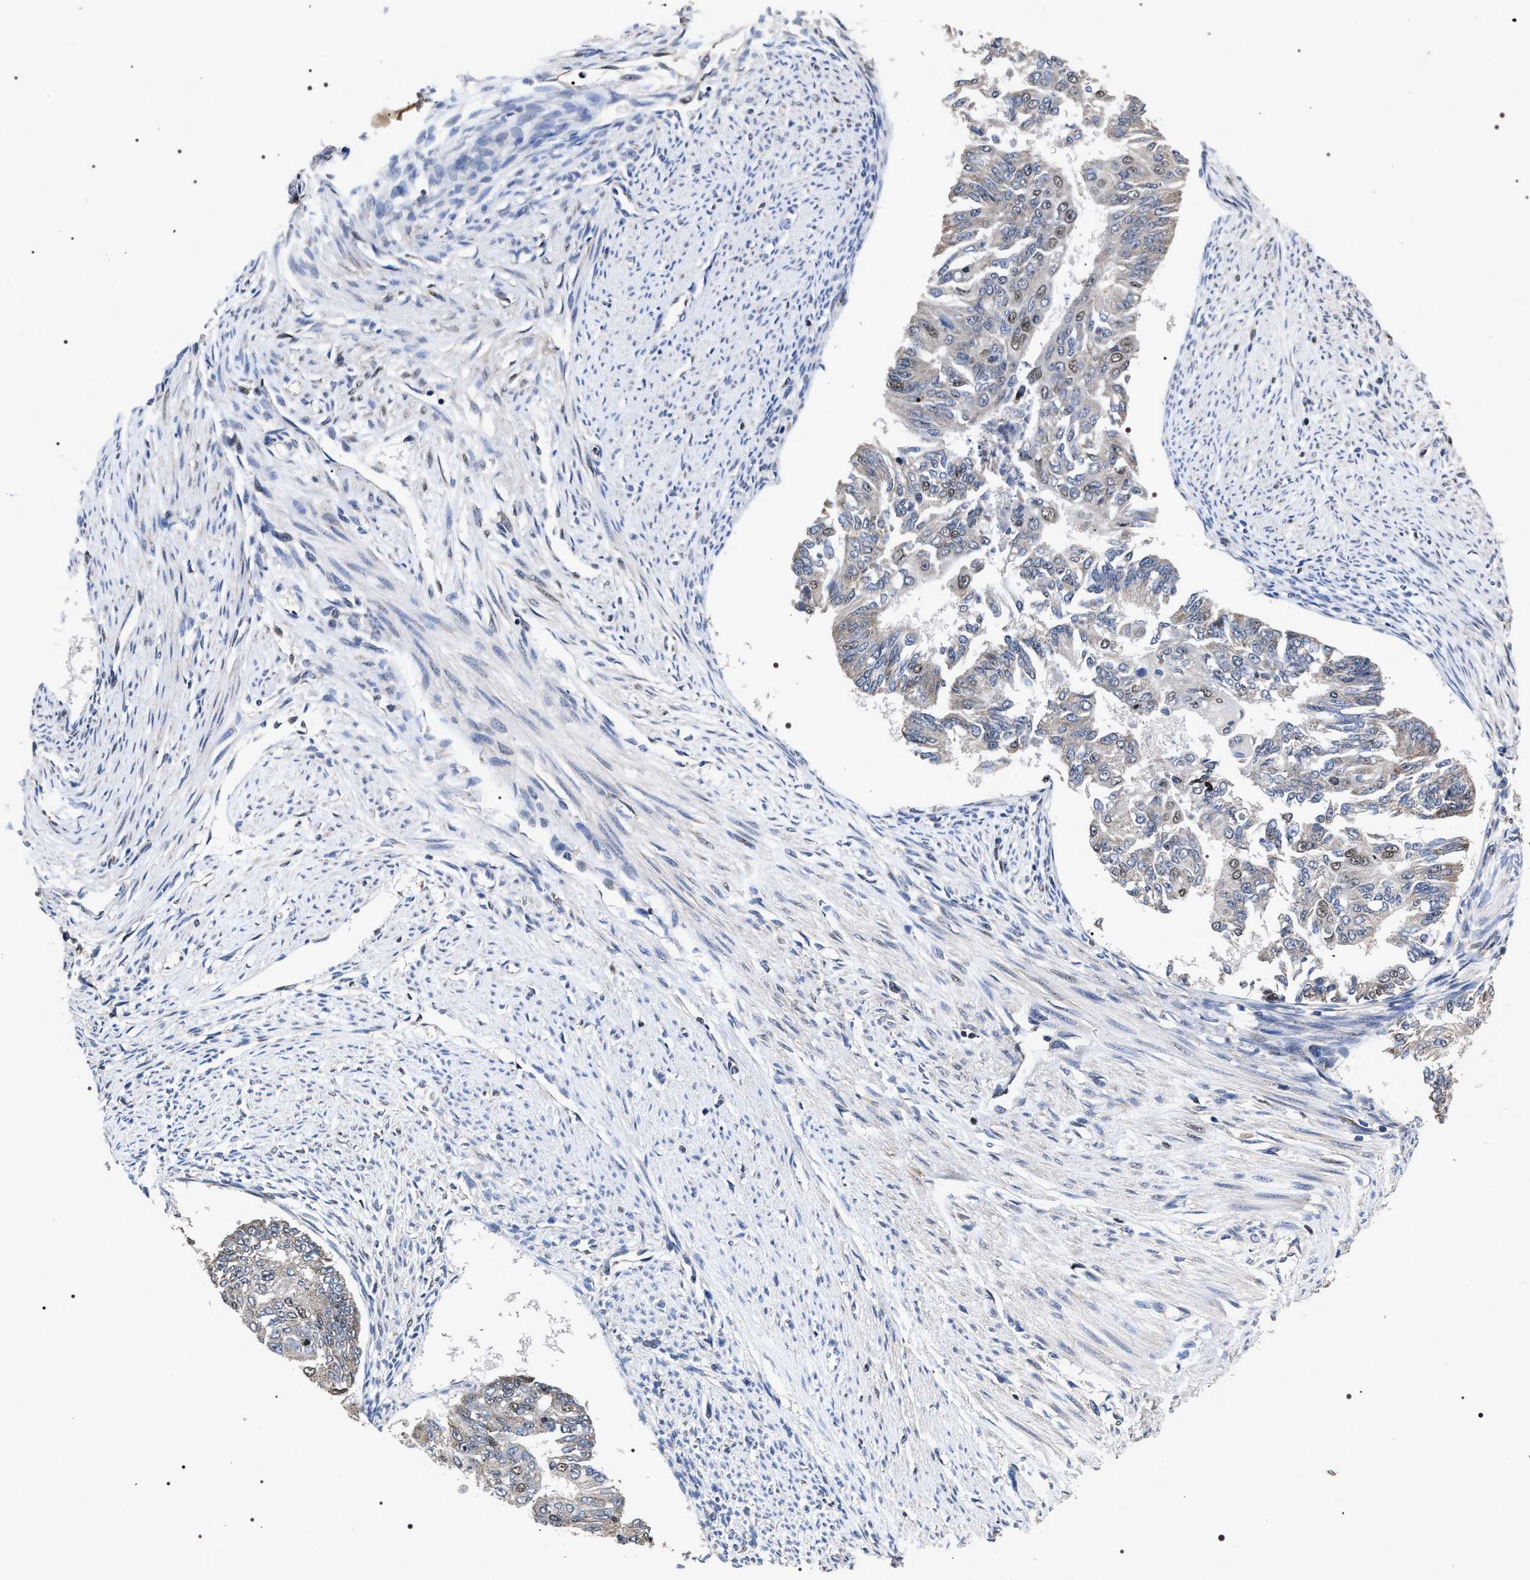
{"staining": {"intensity": "moderate", "quantity": "<25%", "location": "nuclear"}, "tissue": "endometrial cancer", "cell_type": "Tumor cells", "image_type": "cancer", "snomed": [{"axis": "morphology", "description": "Adenocarcinoma, NOS"}, {"axis": "topography", "description": "Endometrium"}], "caption": "Immunohistochemical staining of endometrial adenocarcinoma shows low levels of moderate nuclear protein expression in about <25% of tumor cells. (DAB (3,3'-diaminobenzidine) IHC with brightfield microscopy, high magnification).", "gene": "RRP1B", "patient": {"sex": "female", "age": 32}}